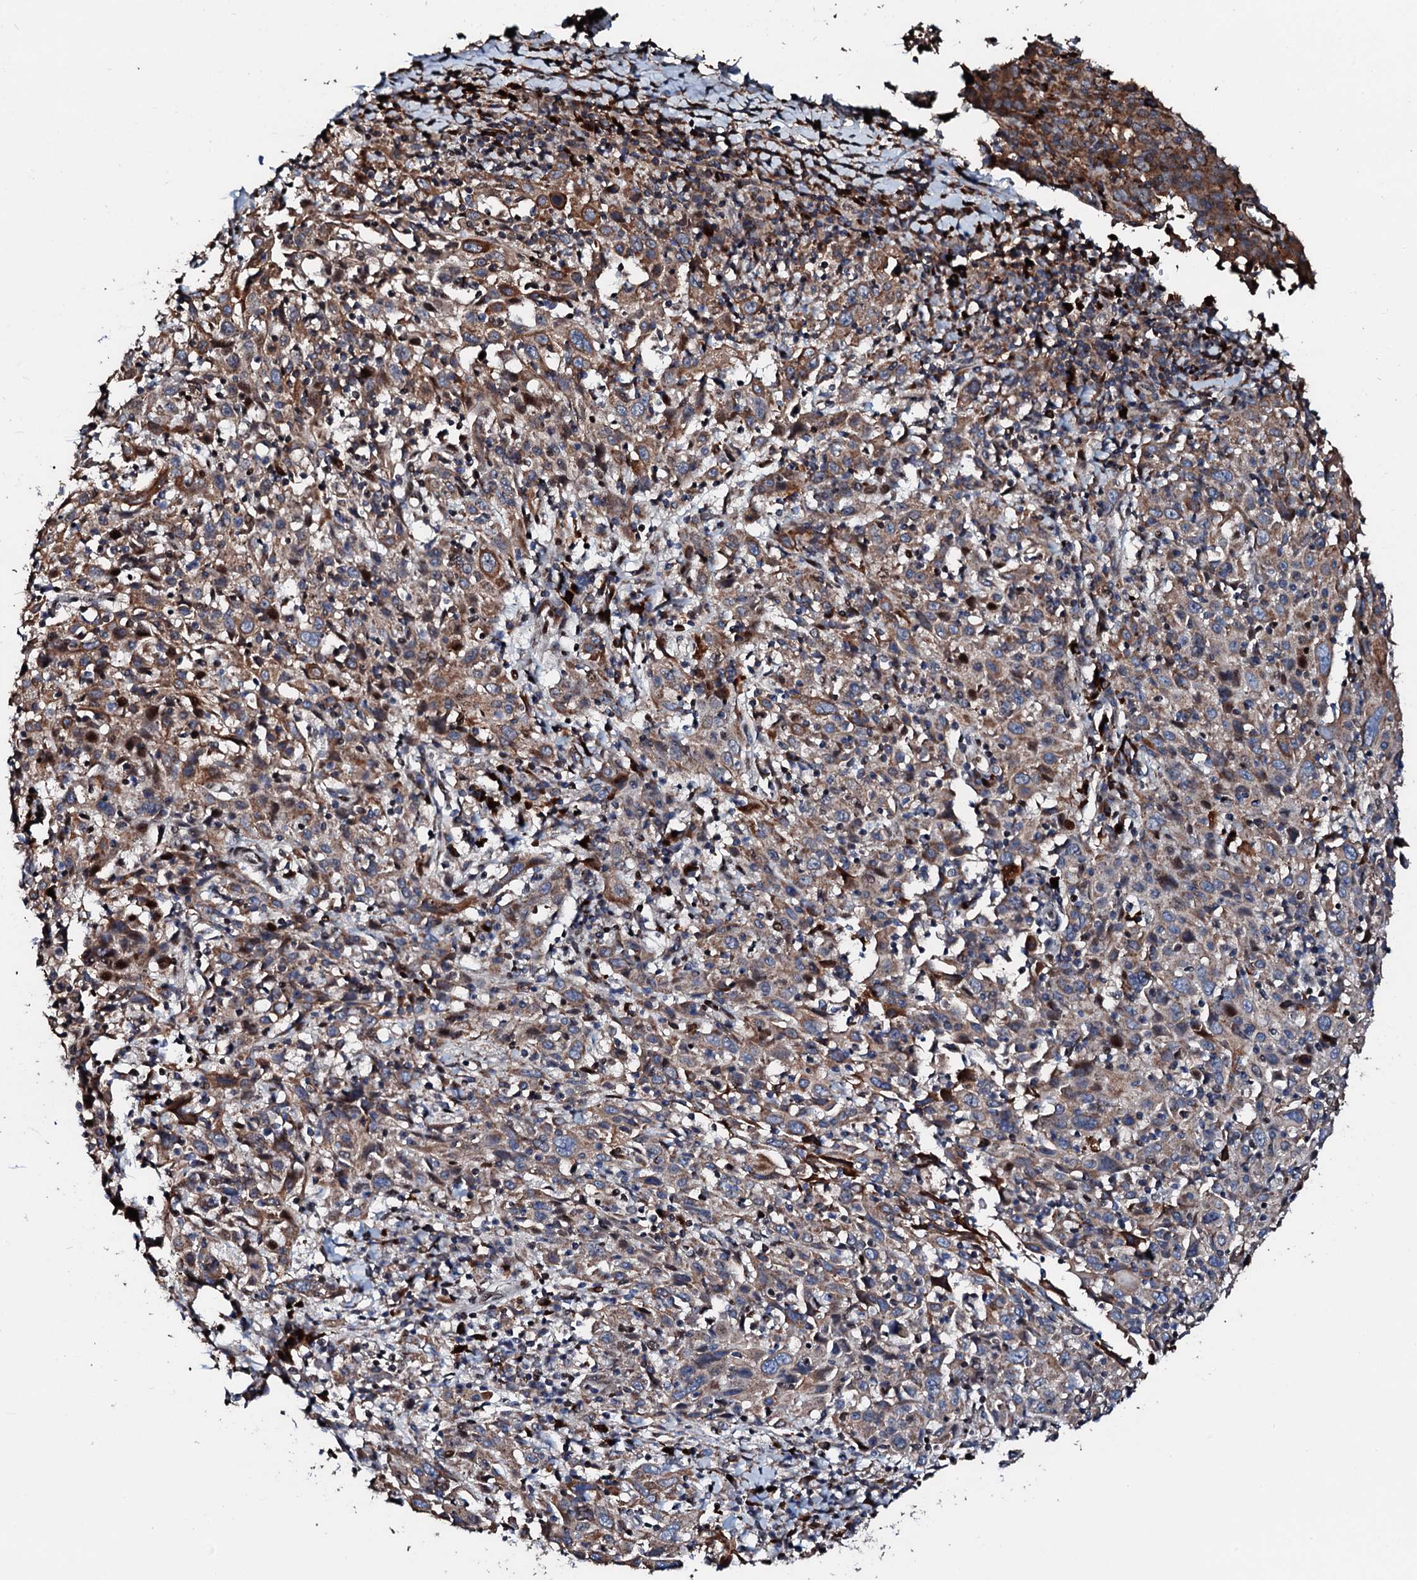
{"staining": {"intensity": "moderate", "quantity": "25%-75%", "location": "cytoplasmic/membranous"}, "tissue": "cervical cancer", "cell_type": "Tumor cells", "image_type": "cancer", "snomed": [{"axis": "morphology", "description": "Squamous cell carcinoma, NOS"}, {"axis": "topography", "description": "Cervix"}], "caption": "Immunohistochemistry (IHC) micrograph of human cervical cancer (squamous cell carcinoma) stained for a protein (brown), which shows medium levels of moderate cytoplasmic/membranous positivity in about 25%-75% of tumor cells.", "gene": "KIF18A", "patient": {"sex": "female", "age": 46}}